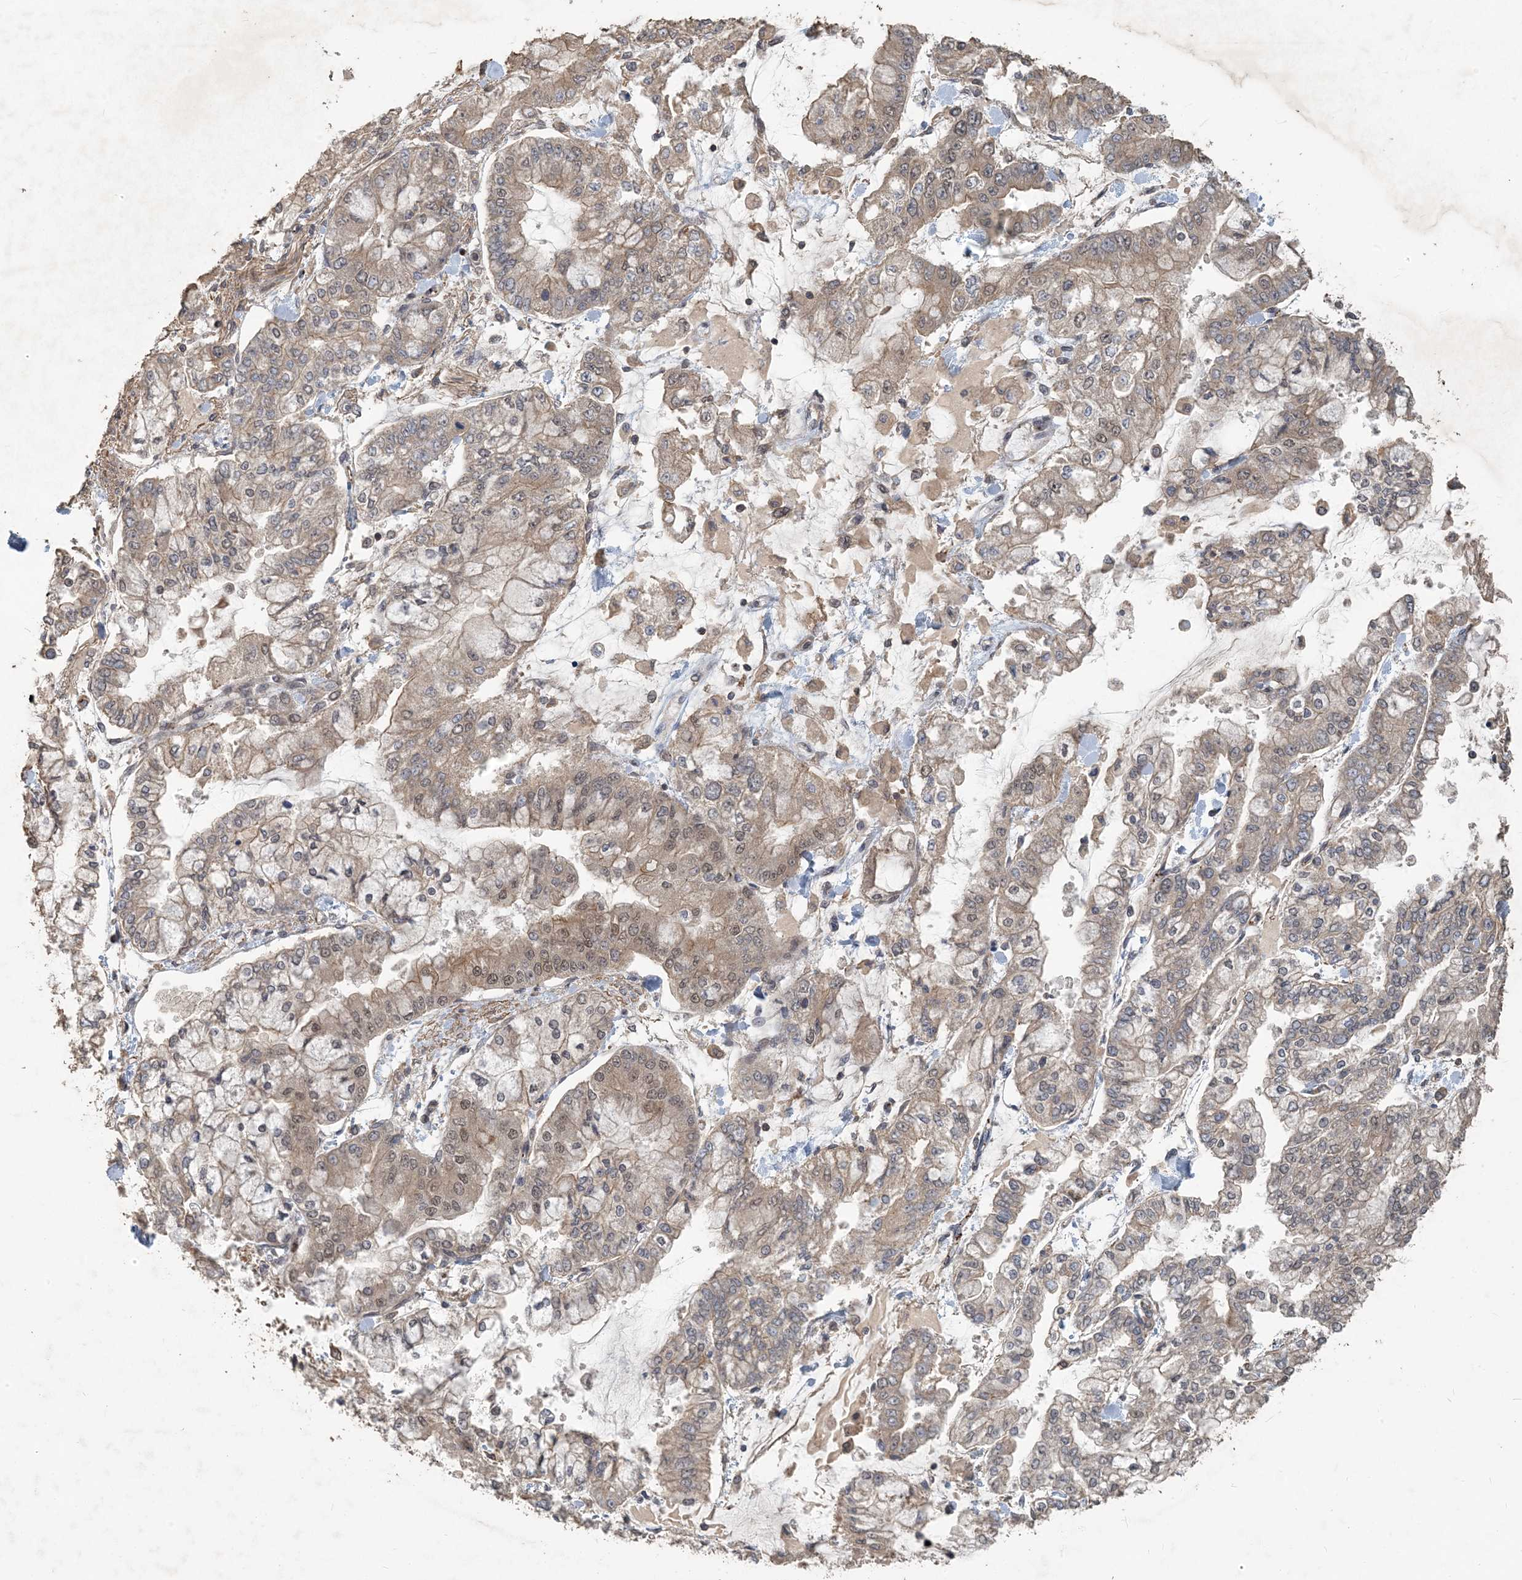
{"staining": {"intensity": "weak", "quantity": ">75%", "location": "cytoplasmic/membranous,nuclear"}, "tissue": "stomach cancer", "cell_type": "Tumor cells", "image_type": "cancer", "snomed": [{"axis": "morphology", "description": "Normal tissue, NOS"}, {"axis": "morphology", "description": "Adenocarcinoma, NOS"}, {"axis": "topography", "description": "Stomach, upper"}, {"axis": "topography", "description": "Stomach"}], "caption": "Protein staining displays weak cytoplasmic/membranous and nuclear expression in about >75% of tumor cells in stomach cancer (adenocarcinoma). Nuclei are stained in blue.", "gene": "ZC3H12A", "patient": {"sex": "male", "age": 76}}